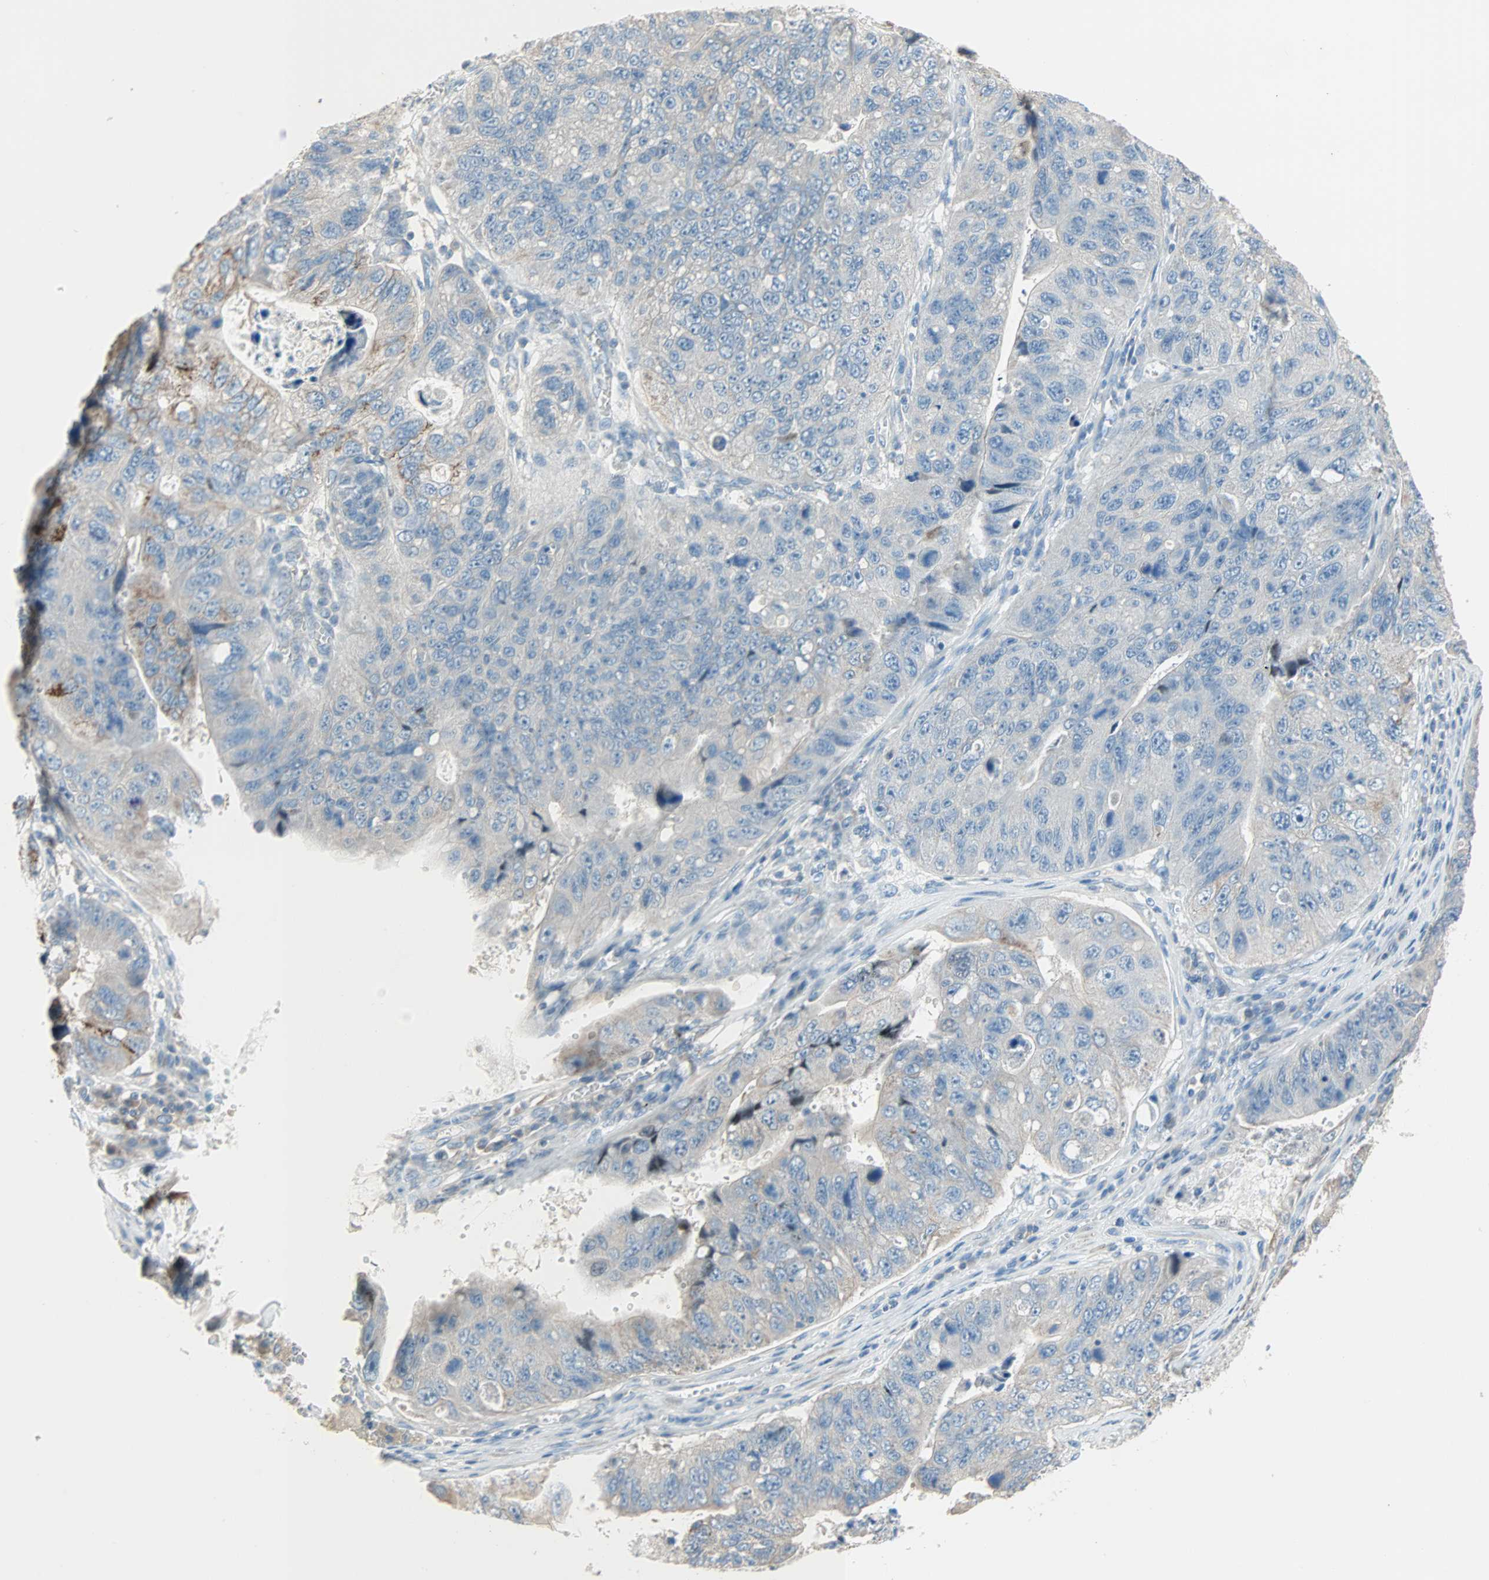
{"staining": {"intensity": "strong", "quantity": "25%-75%", "location": "cytoplasmic/membranous"}, "tissue": "stomach cancer", "cell_type": "Tumor cells", "image_type": "cancer", "snomed": [{"axis": "morphology", "description": "Adenocarcinoma, NOS"}, {"axis": "topography", "description": "Stomach"}], "caption": "Stomach adenocarcinoma tissue reveals strong cytoplasmic/membranous staining in about 25%-75% of tumor cells, visualized by immunohistochemistry.", "gene": "ACVRL1", "patient": {"sex": "male", "age": 59}}